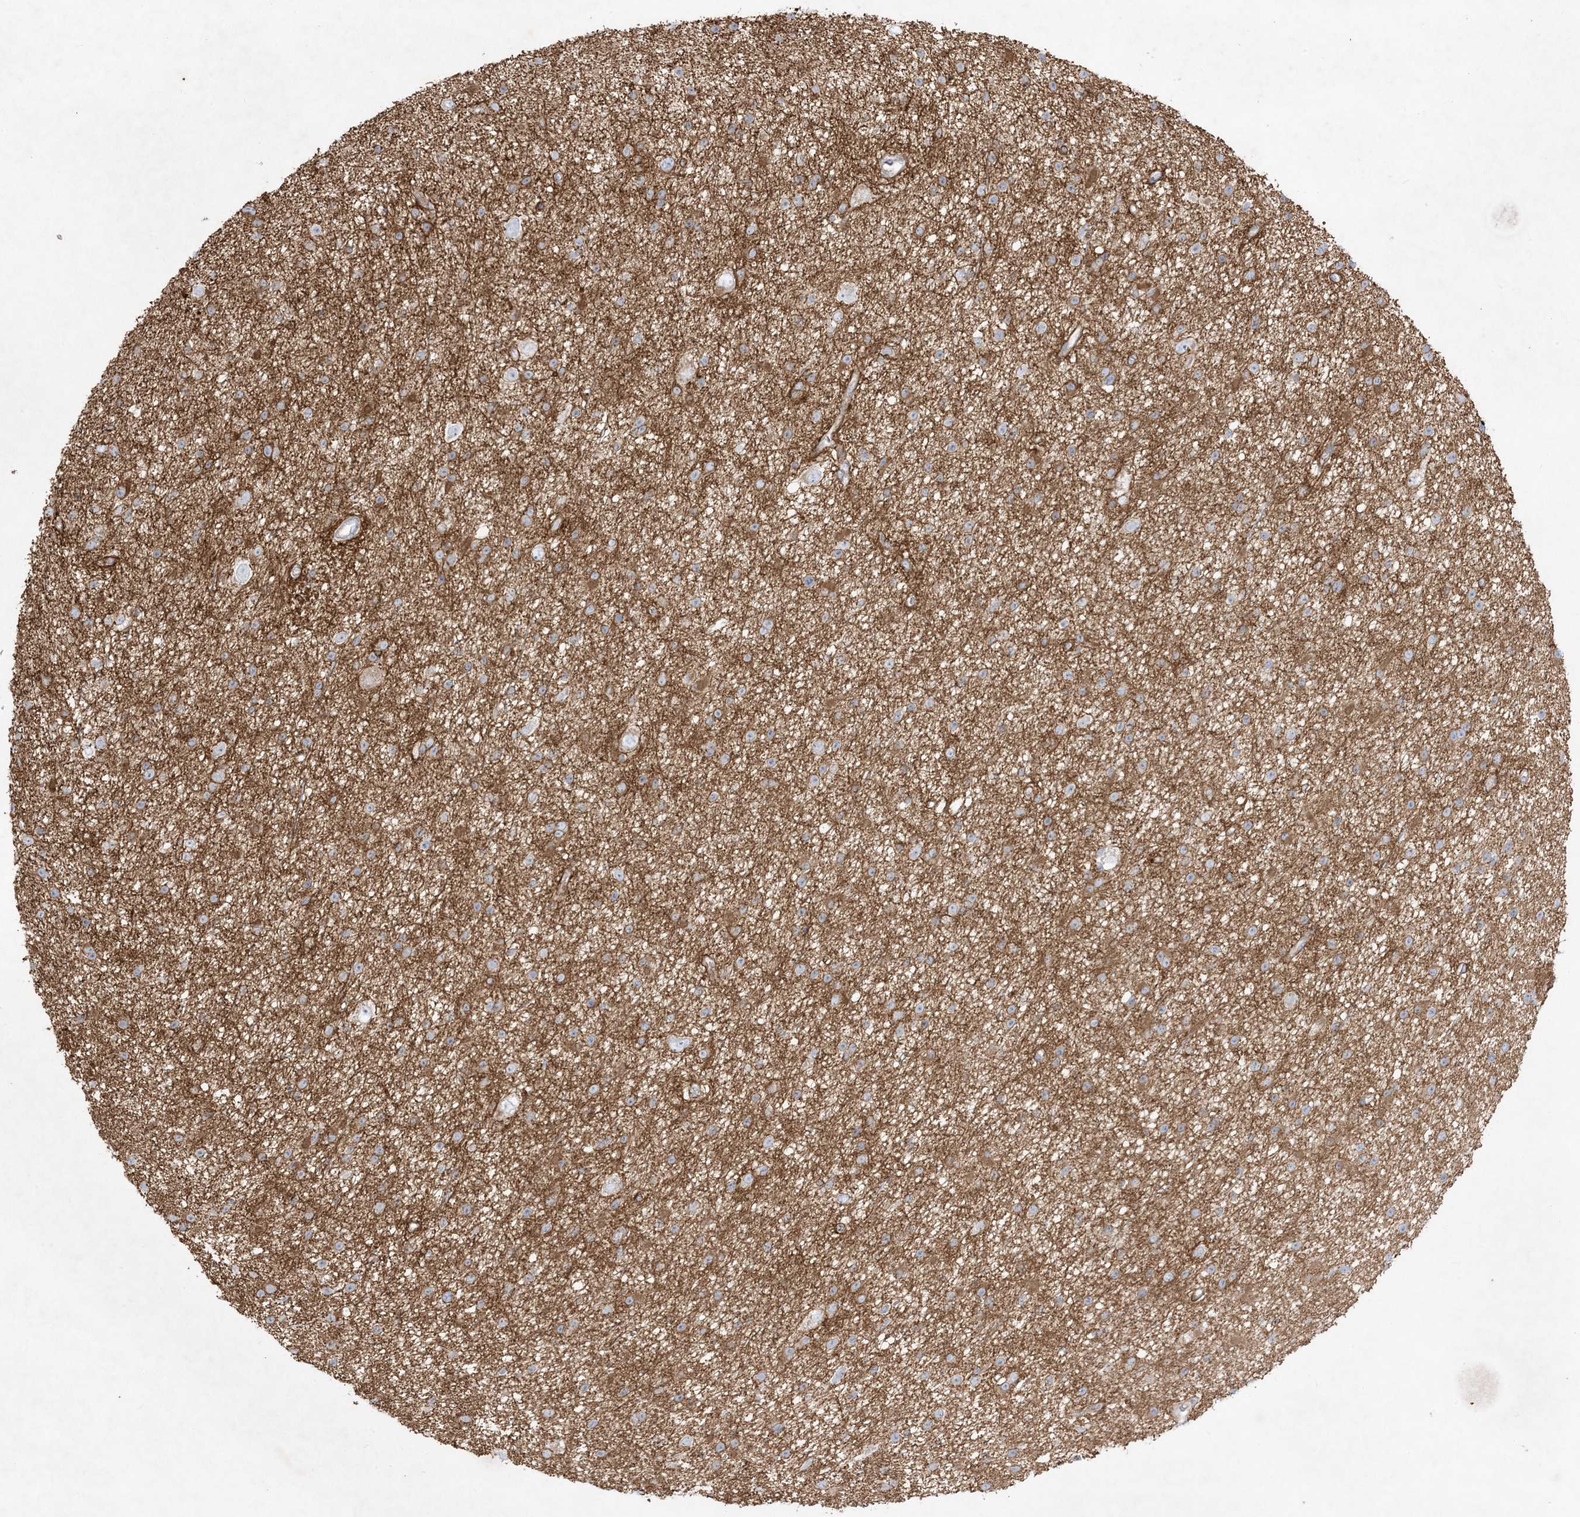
{"staining": {"intensity": "moderate", "quantity": "<25%", "location": "cytoplasmic/membranous"}, "tissue": "glioma", "cell_type": "Tumor cells", "image_type": "cancer", "snomed": [{"axis": "morphology", "description": "Glioma, malignant, Low grade"}, {"axis": "topography", "description": "Cerebral cortex"}], "caption": "Immunohistochemical staining of malignant glioma (low-grade) reveals moderate cytoplasmic/membranous protein staining in approximately <25% of tumor cells. (Brightfield microscopy of DAB IHC at high magnification).", "gene": "PLEKHA3", "patient": {"sex": "female", "age": 39}}